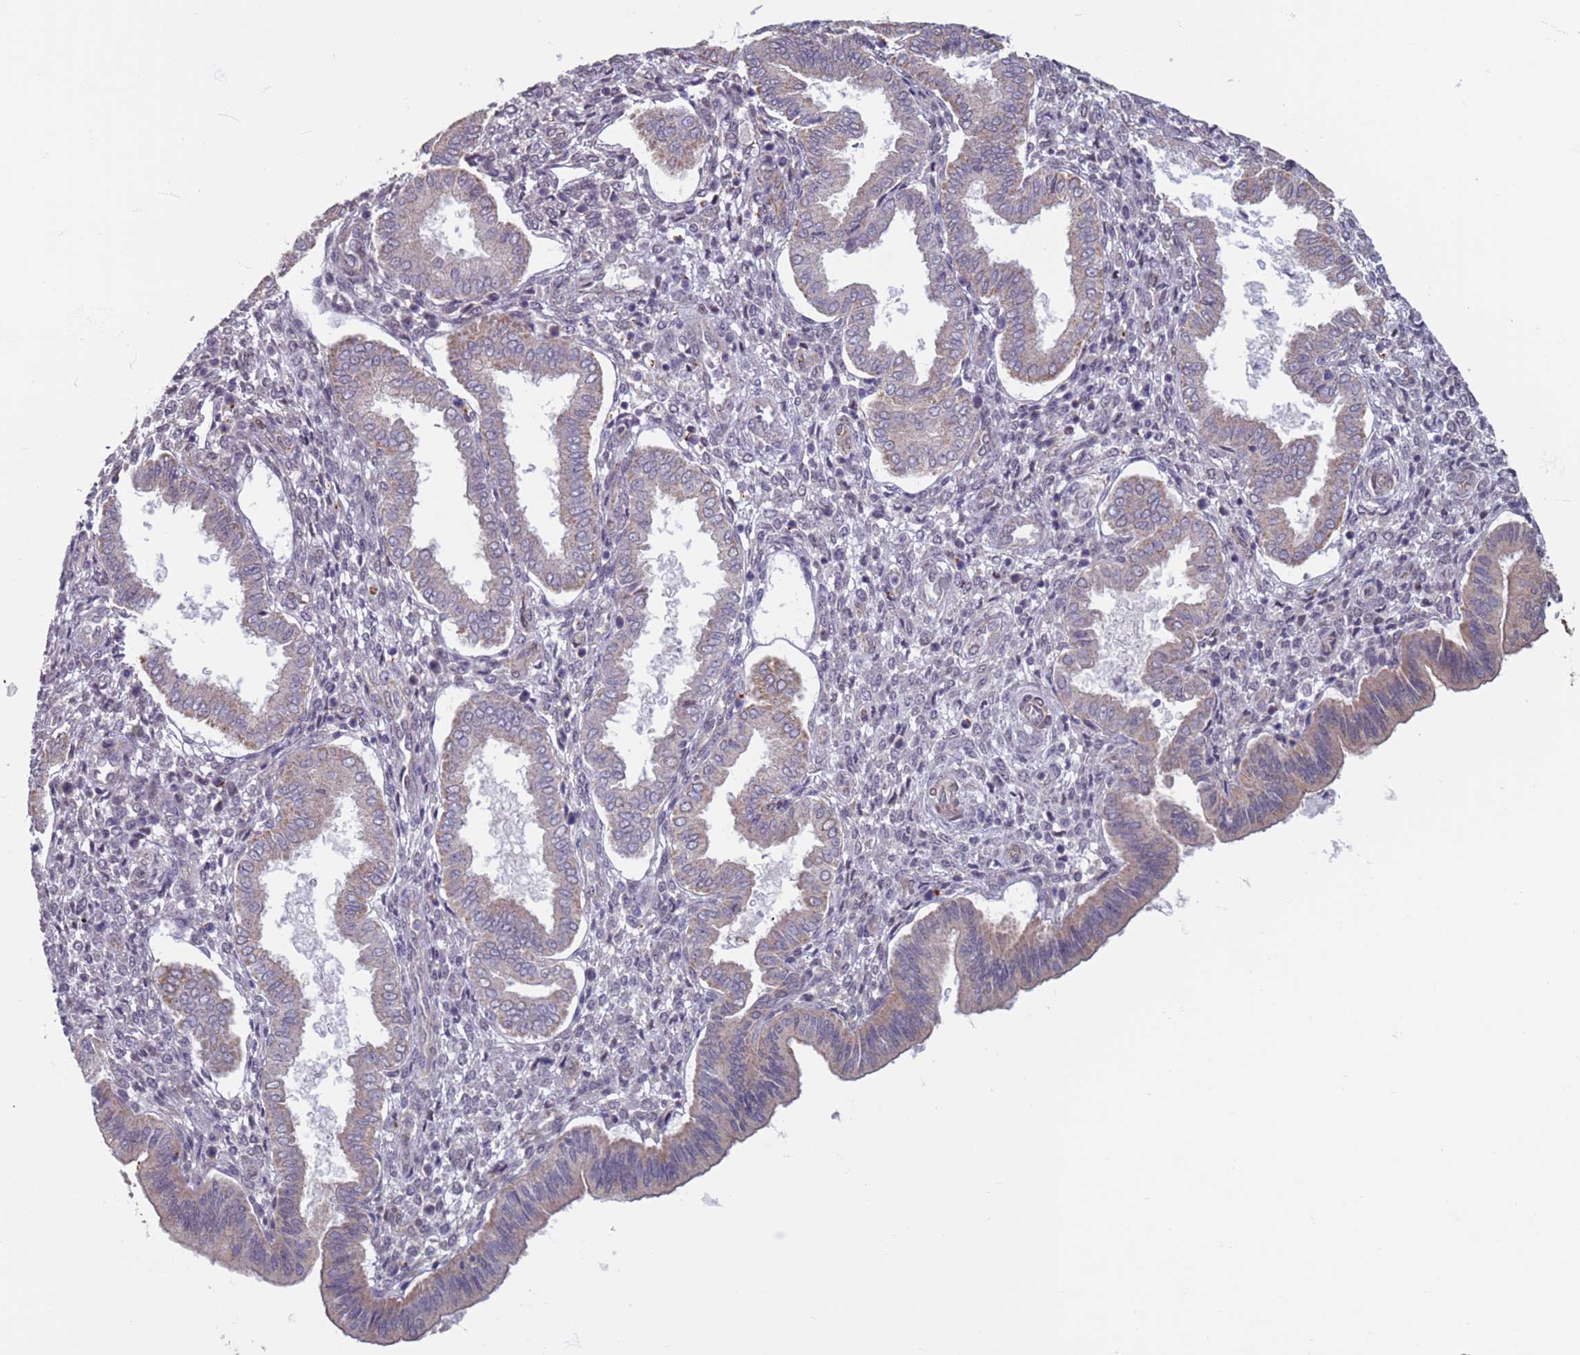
{"staining": {"intensity": "weak", "quantity": "25%-75%", "location": "nuclear"}, "tissue": "endometrium", "cell_type": "Cells in endometrial stroma", "image_type": "normal", "snomed": [{"axis": "morphology", "description": "Normal tissue, NOS"}, {"axis": "topography", "description": "Endometrium"}], "caption": "Weak nuclear staining is seen in about 25%-75% of cells in endometrial stroma in benign endometrium.", "gene": "SAE1", "patient": {"sex": "female", "age": 24}}